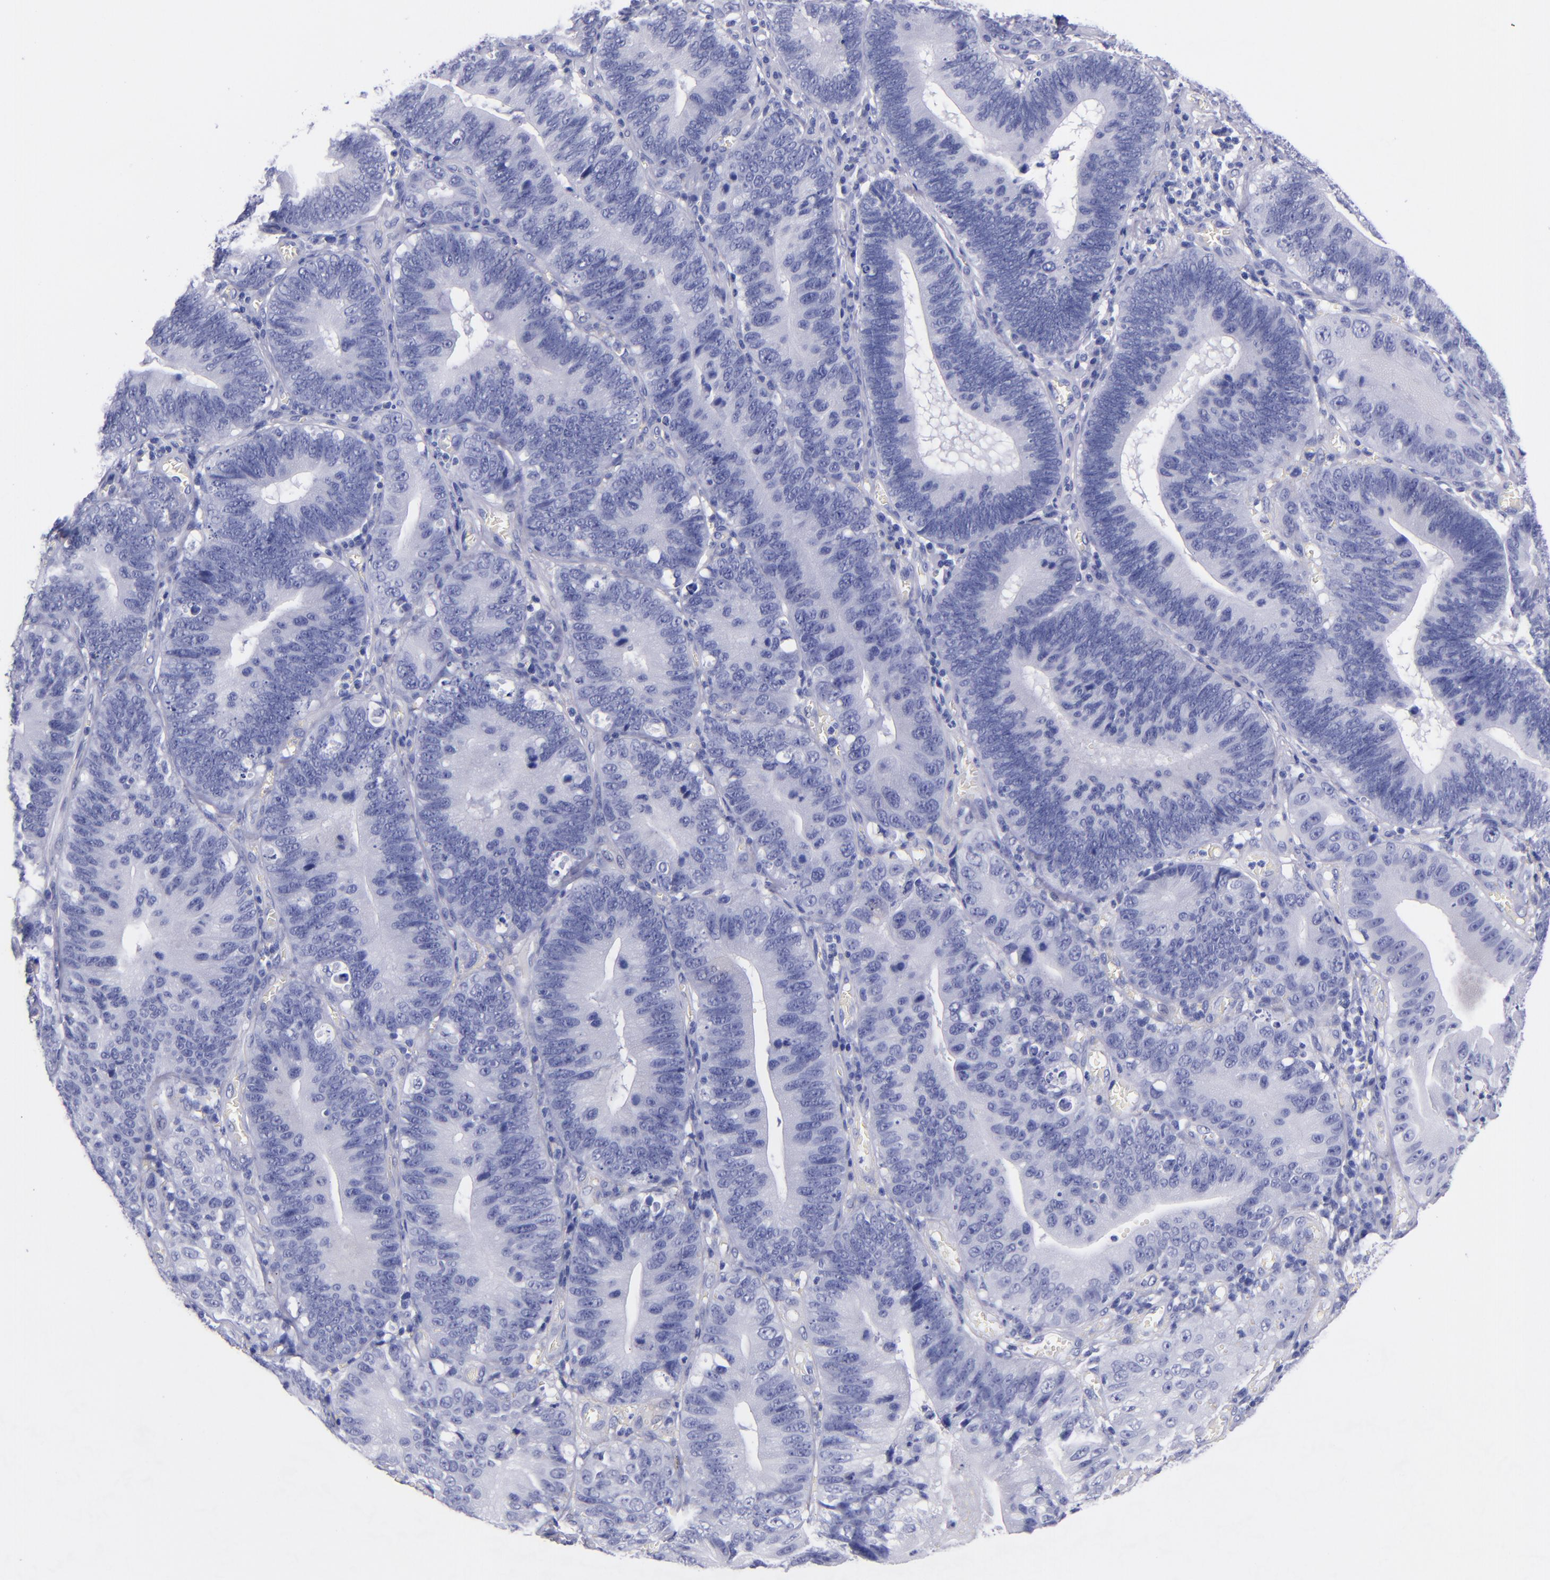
{"staining": {"intensity": "negative", "quantity": "none", "location": "none"}, "tissue": "stomach cancer", "cell_type": "Tumor cells", "image_type": "cancer", "snomed": [{"axis": "morphology", "description": "Adenocarcinoma, NOS"}, {"axis": "topography", "description": "Stomach"}, {"axis": "topography", "description": "Gastric cardia"}], "caption": "Histopathology image shows no significant protein positivity in tumor cells of stomach cancer (adenocarcinoma). (Immunohistochemistry, brightfield microscopy, high magnification).", "gene": "SV2A", "patient": {"sex": "male", "age": 59}}